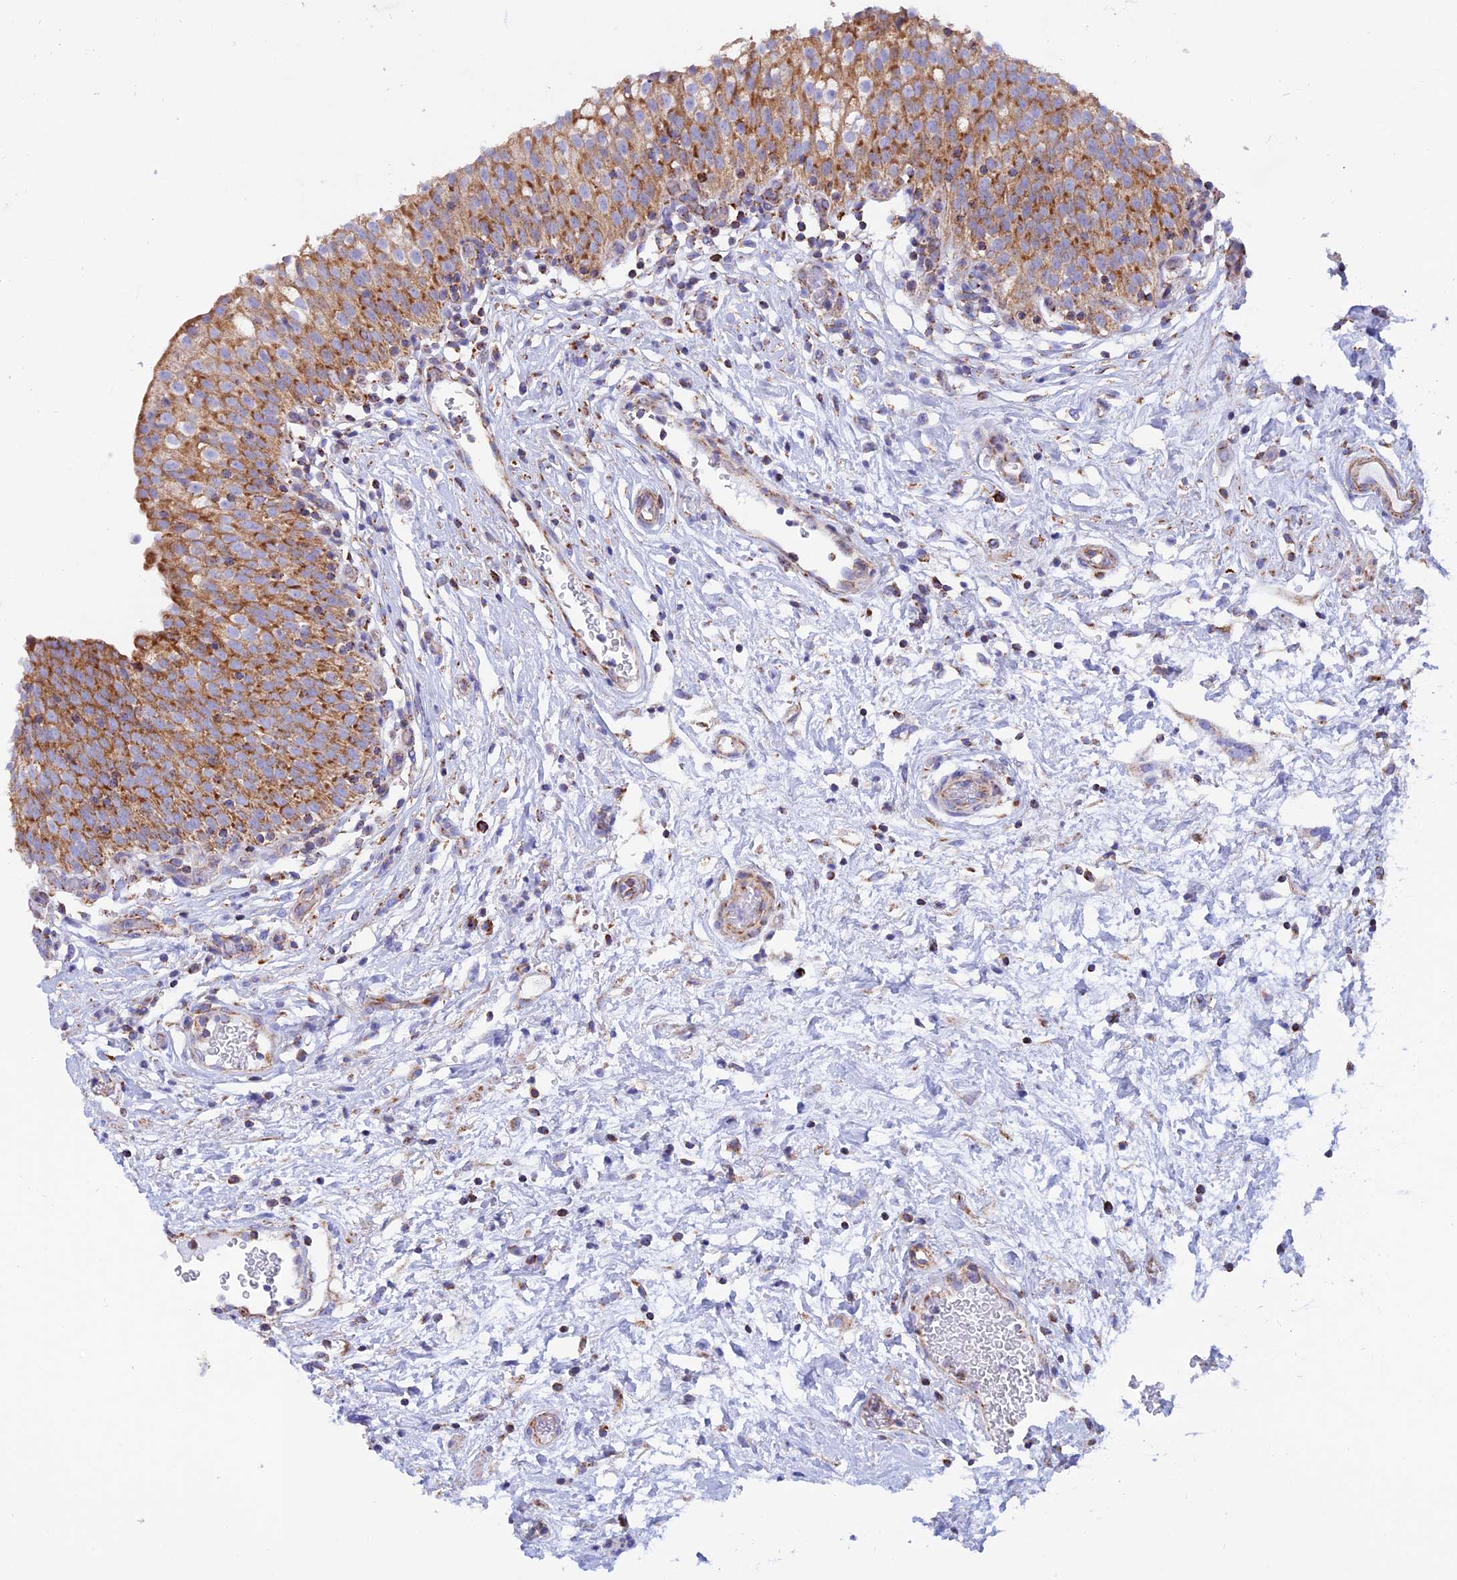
{"staining": {"intensity": "moderate", "quantity": ">75%", "location": "cytoplasmic/membranous"}, "tissue": "urinary bladder", "cell_type": "Urothelial cells", "image_type": "normal", "snomed": [{"axis": "morphology", "description": "Normal tissue, NOS"}, {"axis": "topography", "description": "Urinary bladder"}], "caption": "The image shows staining of benign urinary bladder, revealing moderate cytoplasmic/membranous protein expression (brown color) within urothelial cells. (Brightfield microscopy of DAB IHC at high magnification).", "gene": "GCDH", "patient": {"sex": "male", "age": 55}}